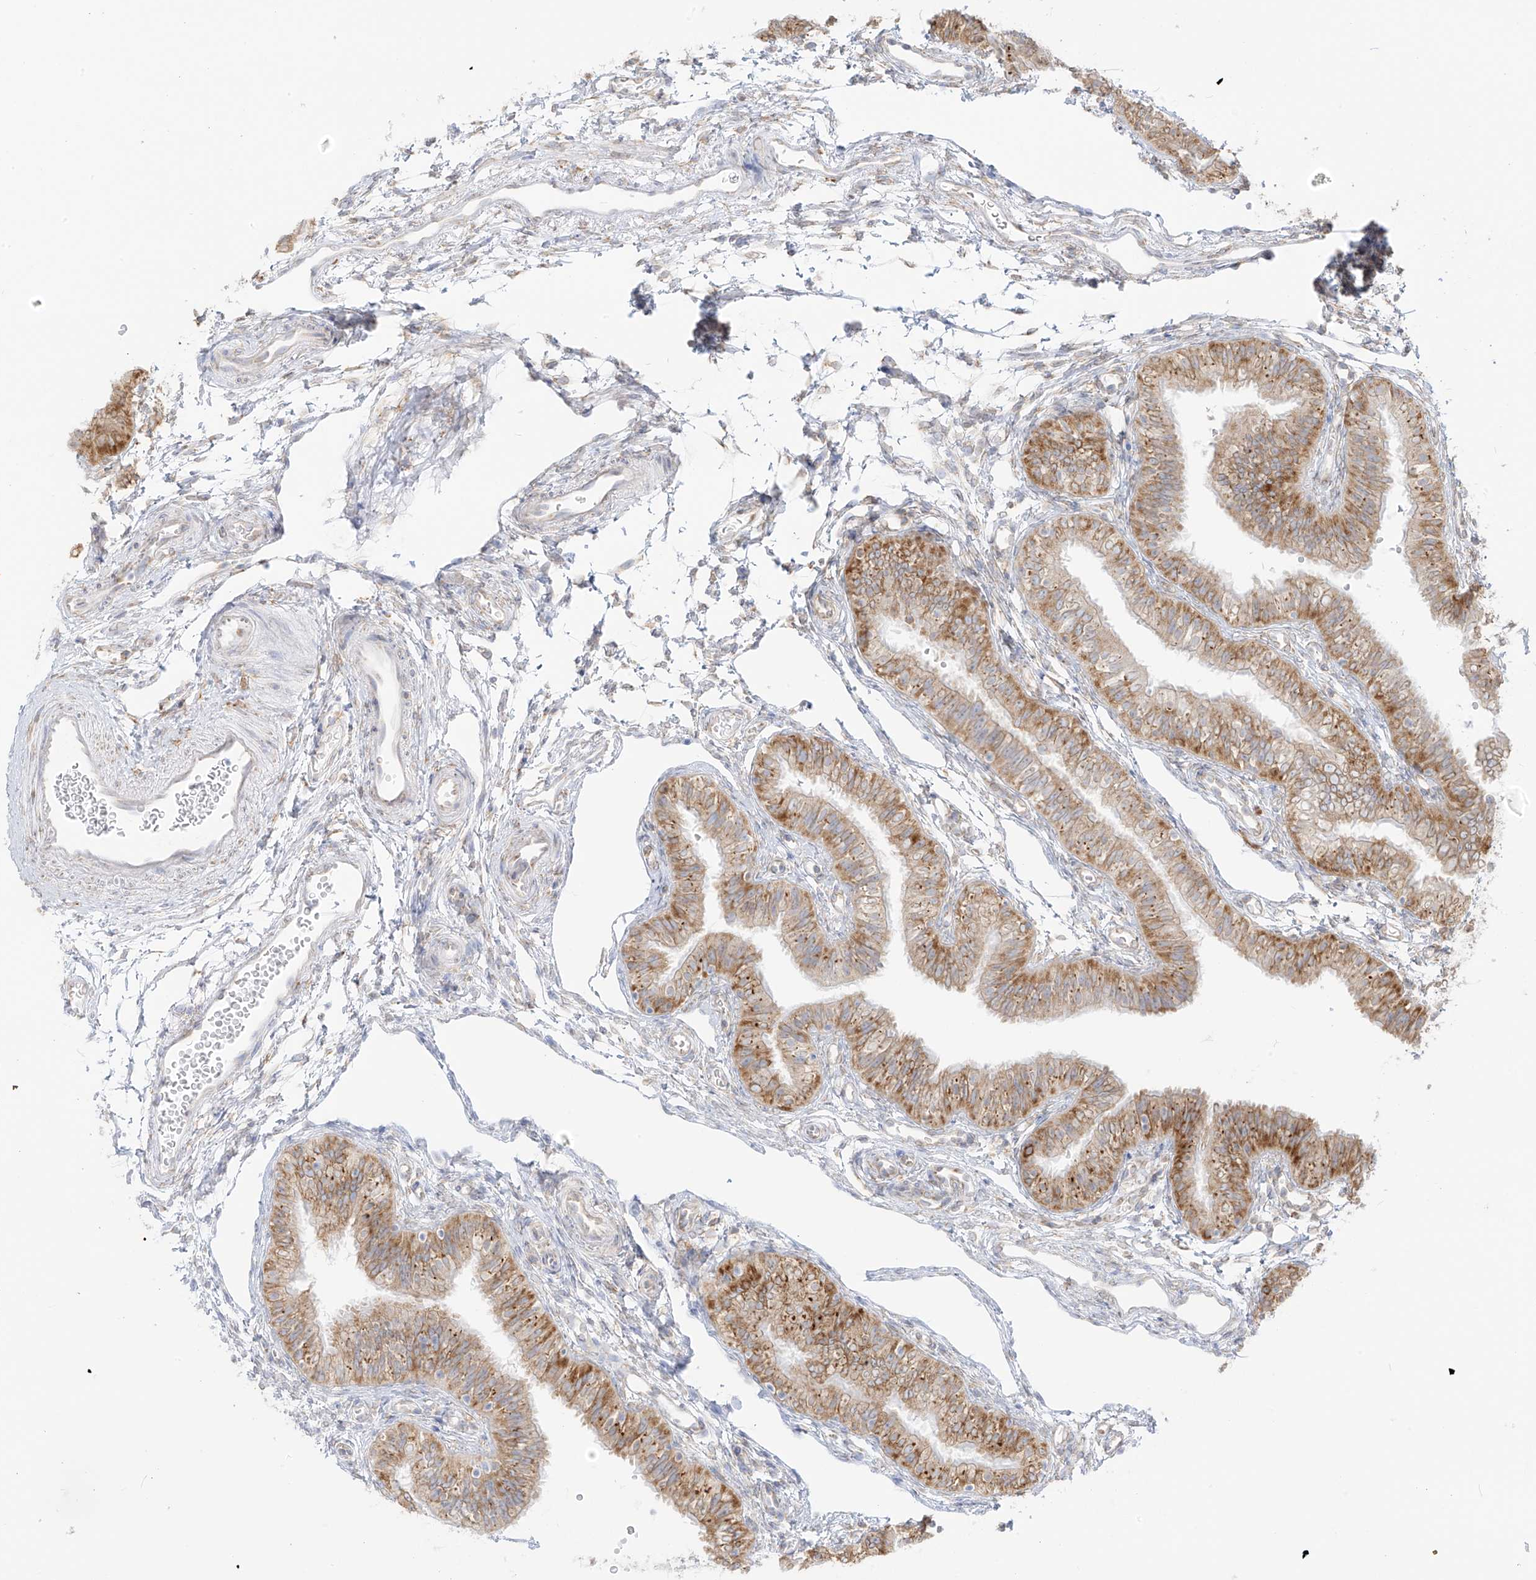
{"staining": {"intensity": "moderate", "quantity": ">75%", "location": "cytoplasmic/membranous"}, "tissue": "fallopian tube", "cell_type": "Glandular cells", "image_type": "normal", "snomed": [{"axis": "morphology", "description": "Normal tissue, NOS"}, {"axis": "topography", "description": "Fallopian tube"}], "caption": "High-magnification brightfield microscopy of normal fallopian tube stained with DAB (brown) and counterstained with hematoxylin (blue). glandular cells exhibit moderate cytoplasmic/membranous positivity is identified in about>75% of cells. The protein is shown in brown color, while the nuclei are stained blue.", "gene": "LRRC59", "patient": {"sex": "female", "age": 35}}